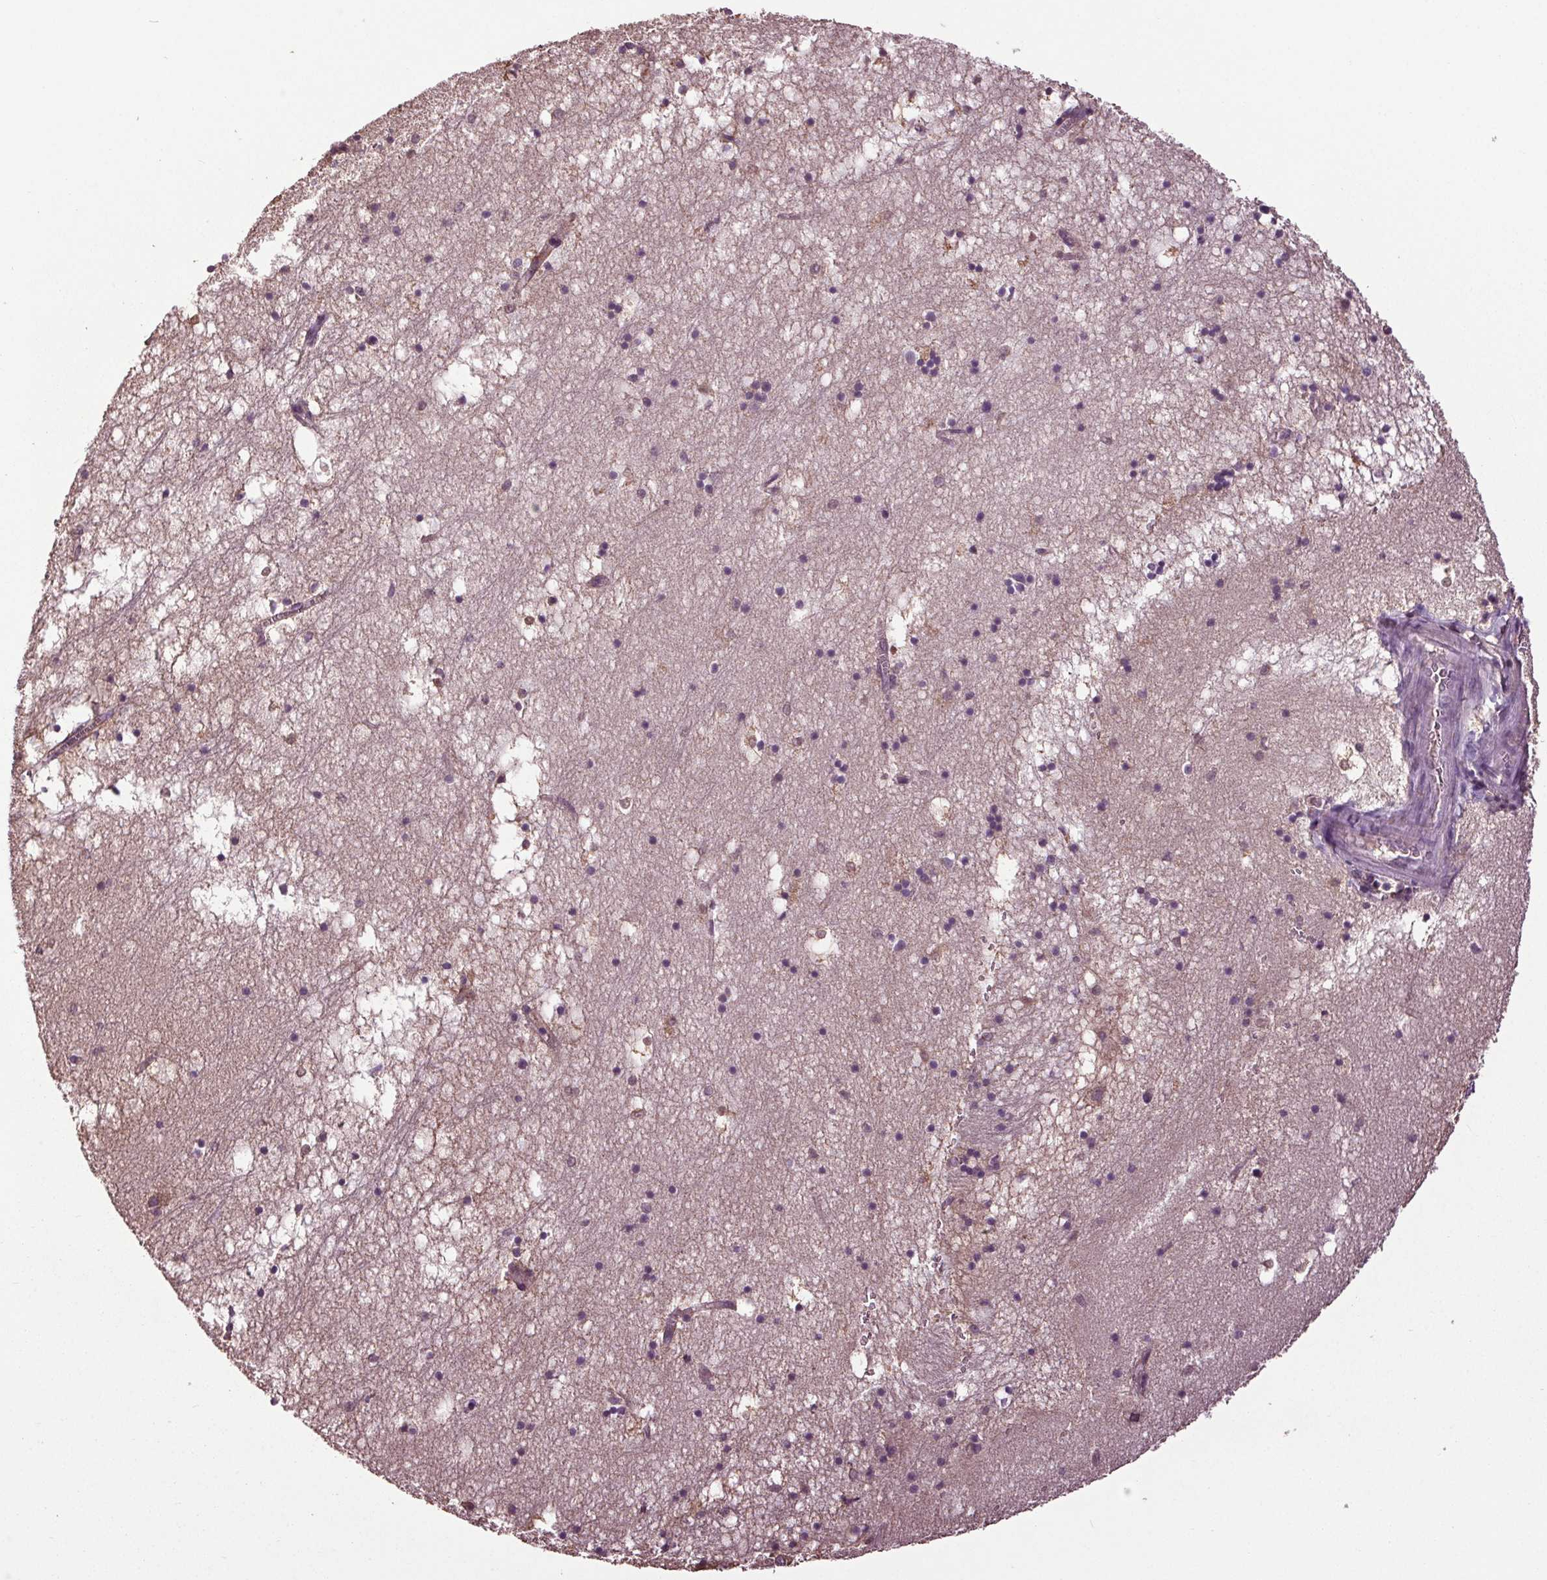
{"staining": {"intensity": "weak", "quantity": "<25%", "location": "cytoplasmic/membranous"}, "tissue": "hippocampus", "cell_type": "Glial cells", "image_type": "normal", "snomed": [{"axis": "morphology", "description": "Normal tissue, NOS"}, {"axis": "topography", "description": "Hippocampus"}], "caption": "Micrograph shows no significant protein positivity in glial cells of unremarkable hippocampus. (DAB immunohistochemistry (IHC) with hematoxylin counter stain).", "gene": "RNPEP", "patient": {"sex": "male", "age": 58}}